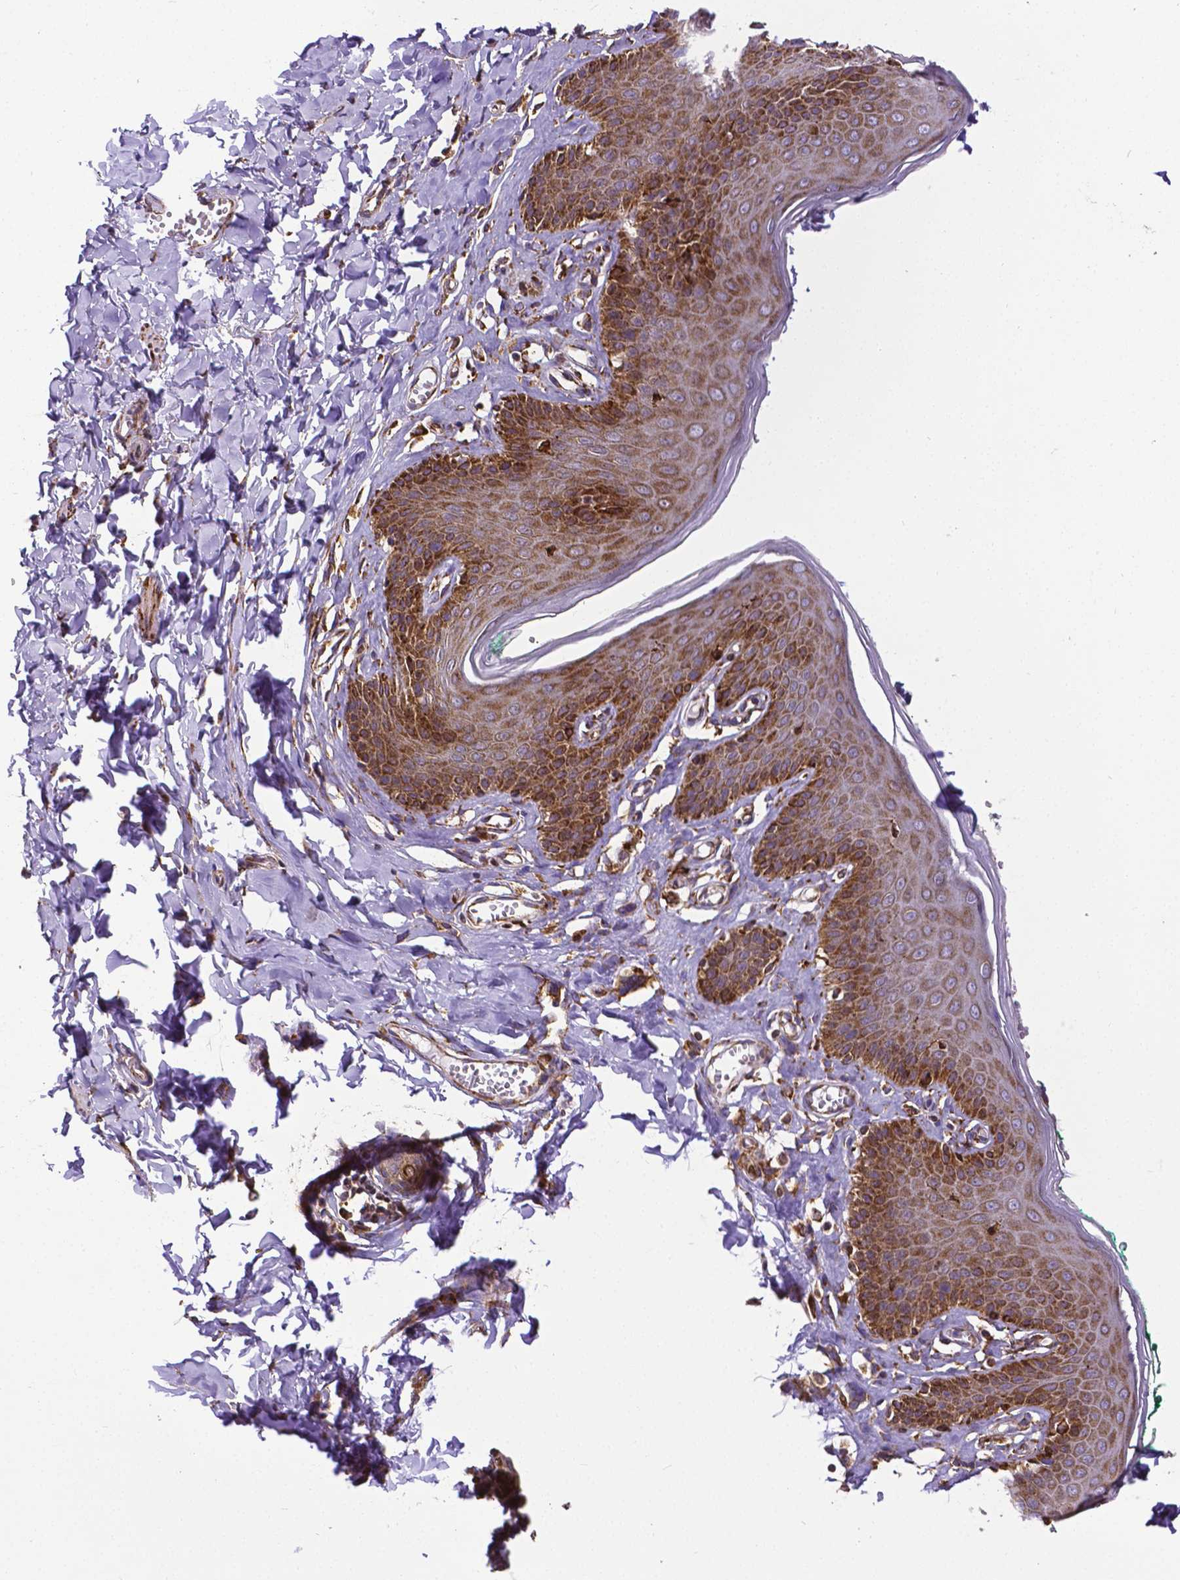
{"staining": {"intensity": "strong", "quantity": ">75%", "location": "cytoplasmic/membranous"}, "tissue": "skin", "cell_type": "Epidermal cells", "image_type": "normal", "snomed": [{"axis": "morphology", "description": "Normal tissue, NOS"}, {"axis": "topography", "description": "Vulva"}, {"axis": "topography", "description": "Peripheral nerve tissue"}], "caption": "An image showing strong cytoplasmic/membranous expression in about >75% of epidermal cells in unremarkable skin, as visualized by brown immunohistochemical staining.", "gene": "MTDH", "patient": {"sex": "female", "age": 66}}